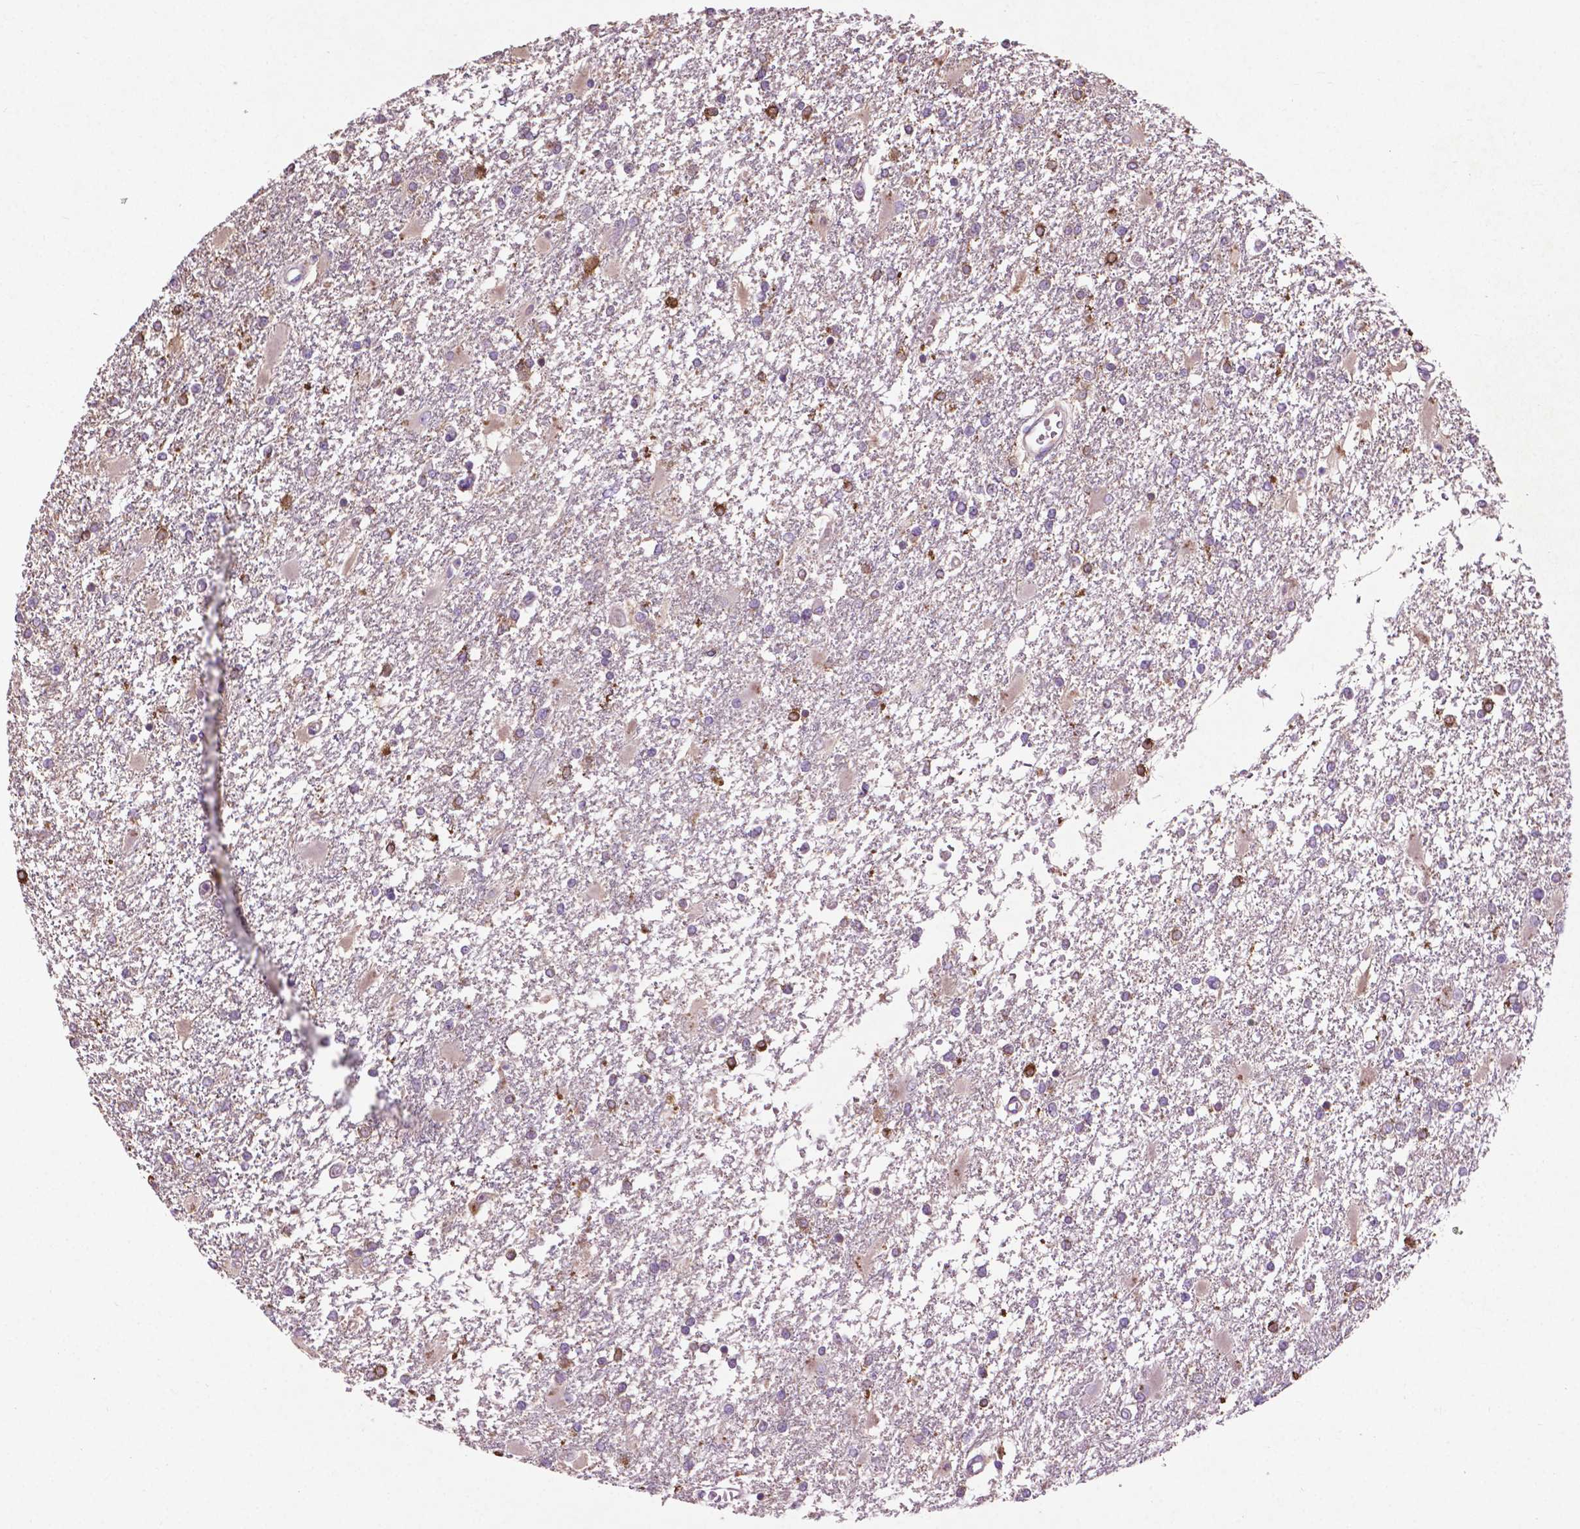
{"staining": {"intensity": "strong", "quantity": "<25%", "location": "cytoplasmic/membranous"}, "tissue": "glioma", "cell_type": "Tumor cells", "image_type": "cancer", "snomed": [{"axis": "morphology", "description": "Glioma, malignant, High grade"}, {"axis": "topography", "description": "Cerebral cortex"}], "caption": "DAB immunohistochemical staining of malignant high-grade glioma displays strong cytoplasmic/membranous protein staining in about <25% of tumor cells. (DAB IHC, brown staining for protein, blue staining for nuclei).", "gene": "MBTPS1", "patient": {"sex": "male", "age": 79}}